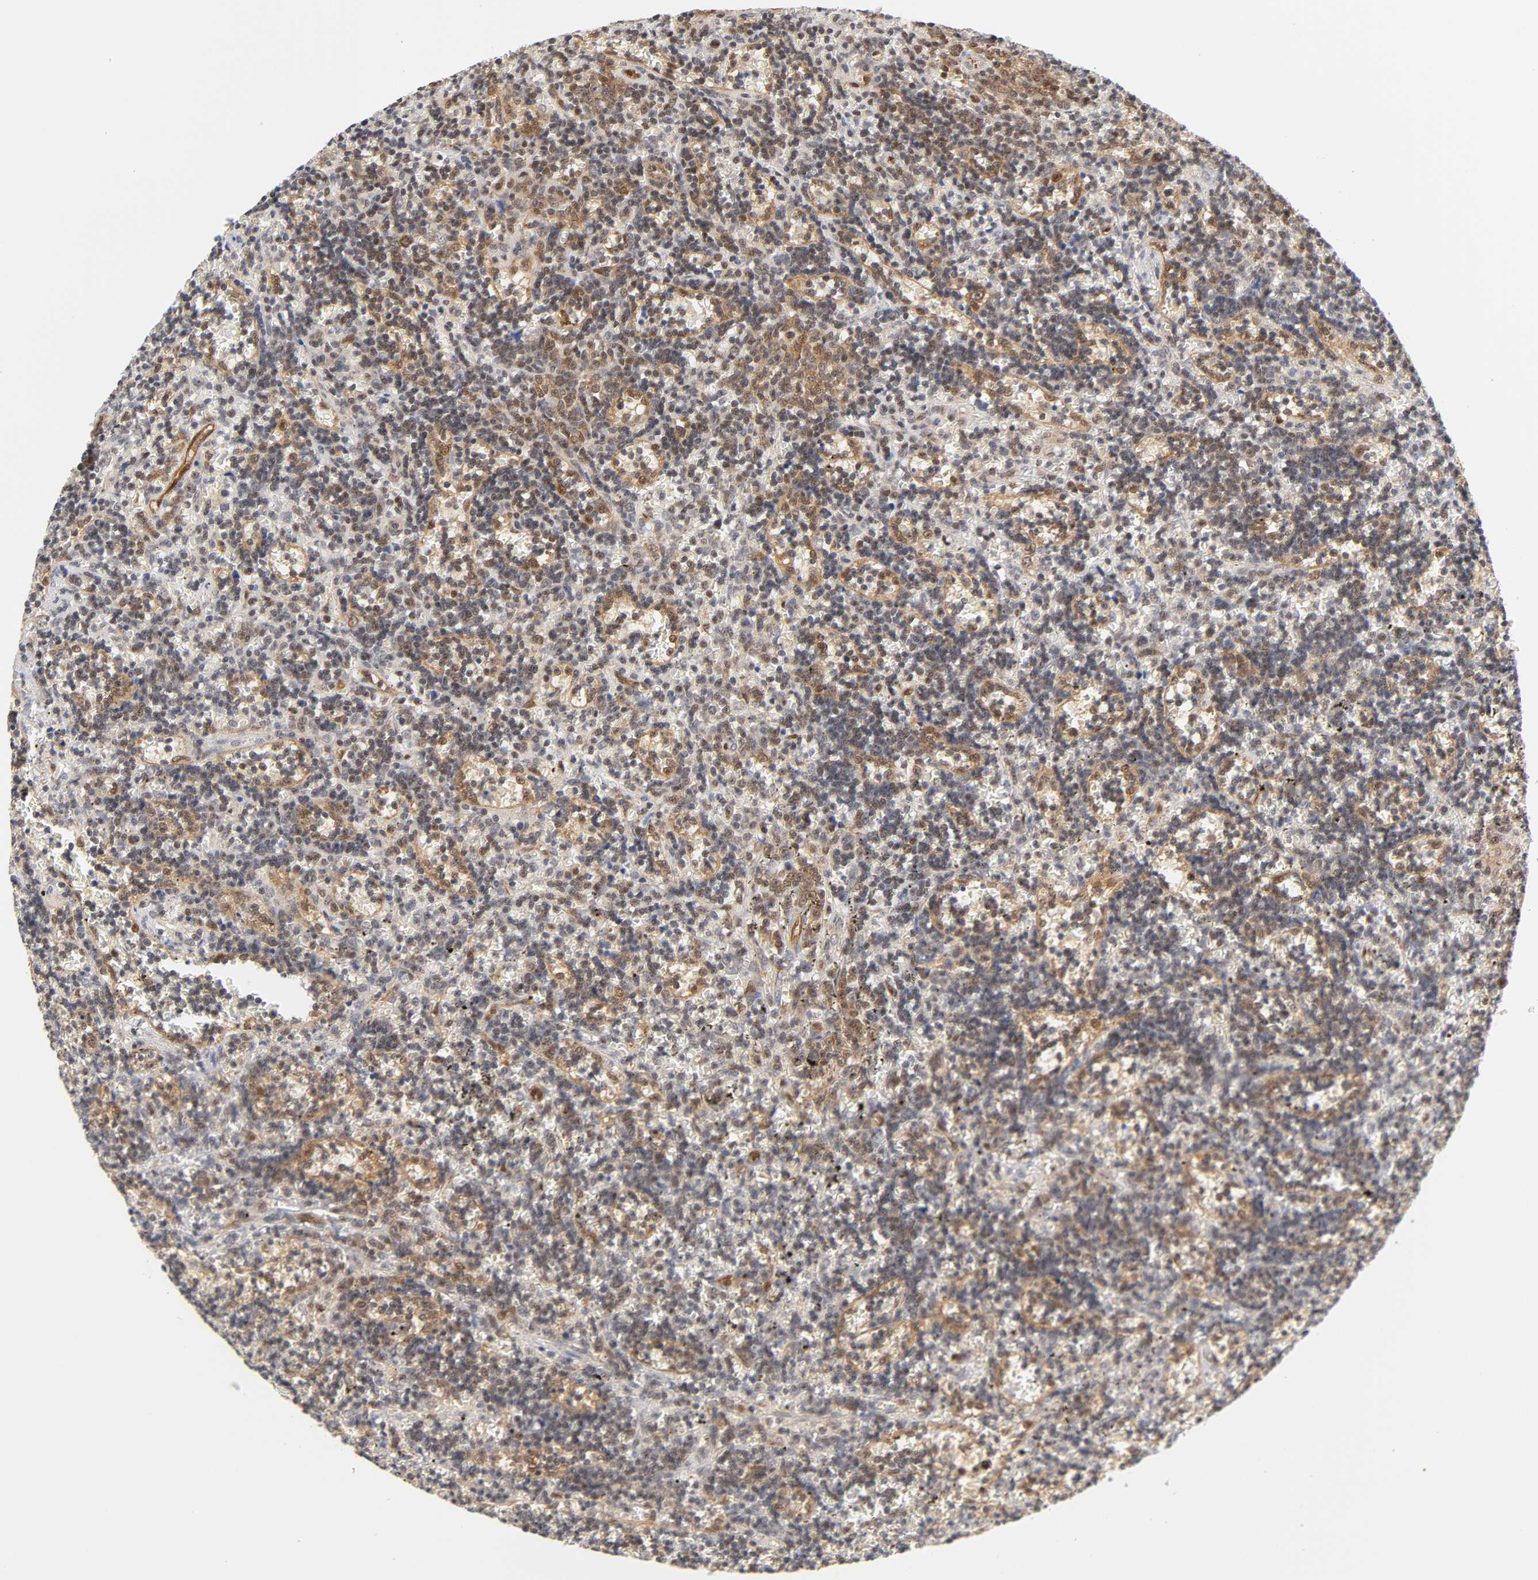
{"staining": {"intensity": "moderate", "quantity": "25%-75%", "location": "cytoplasmic/membranous,nuclear"}, "tissue": "lymphoma", "cell_type": "Tumor cells", "image_type": "cancer", "snomed": [{"axis": "morphology", "description": "Malignant lymphoma, non-Hodgkin's type, Low grade"}, {"axis": "topography", "description": "Spleen"}], "caption": "Immunohistochemistry histopathology image of low-grade malignant lymphoma, non-Hodgkin's type stained for a protein (brown), which exhibits medium levels of moderate cytoplasmic/membranous and nuclear staining in approximately 25%-75% of tumor cells.", "gene": "CDC37", "patient": {"sex": "male", "age": 60}}